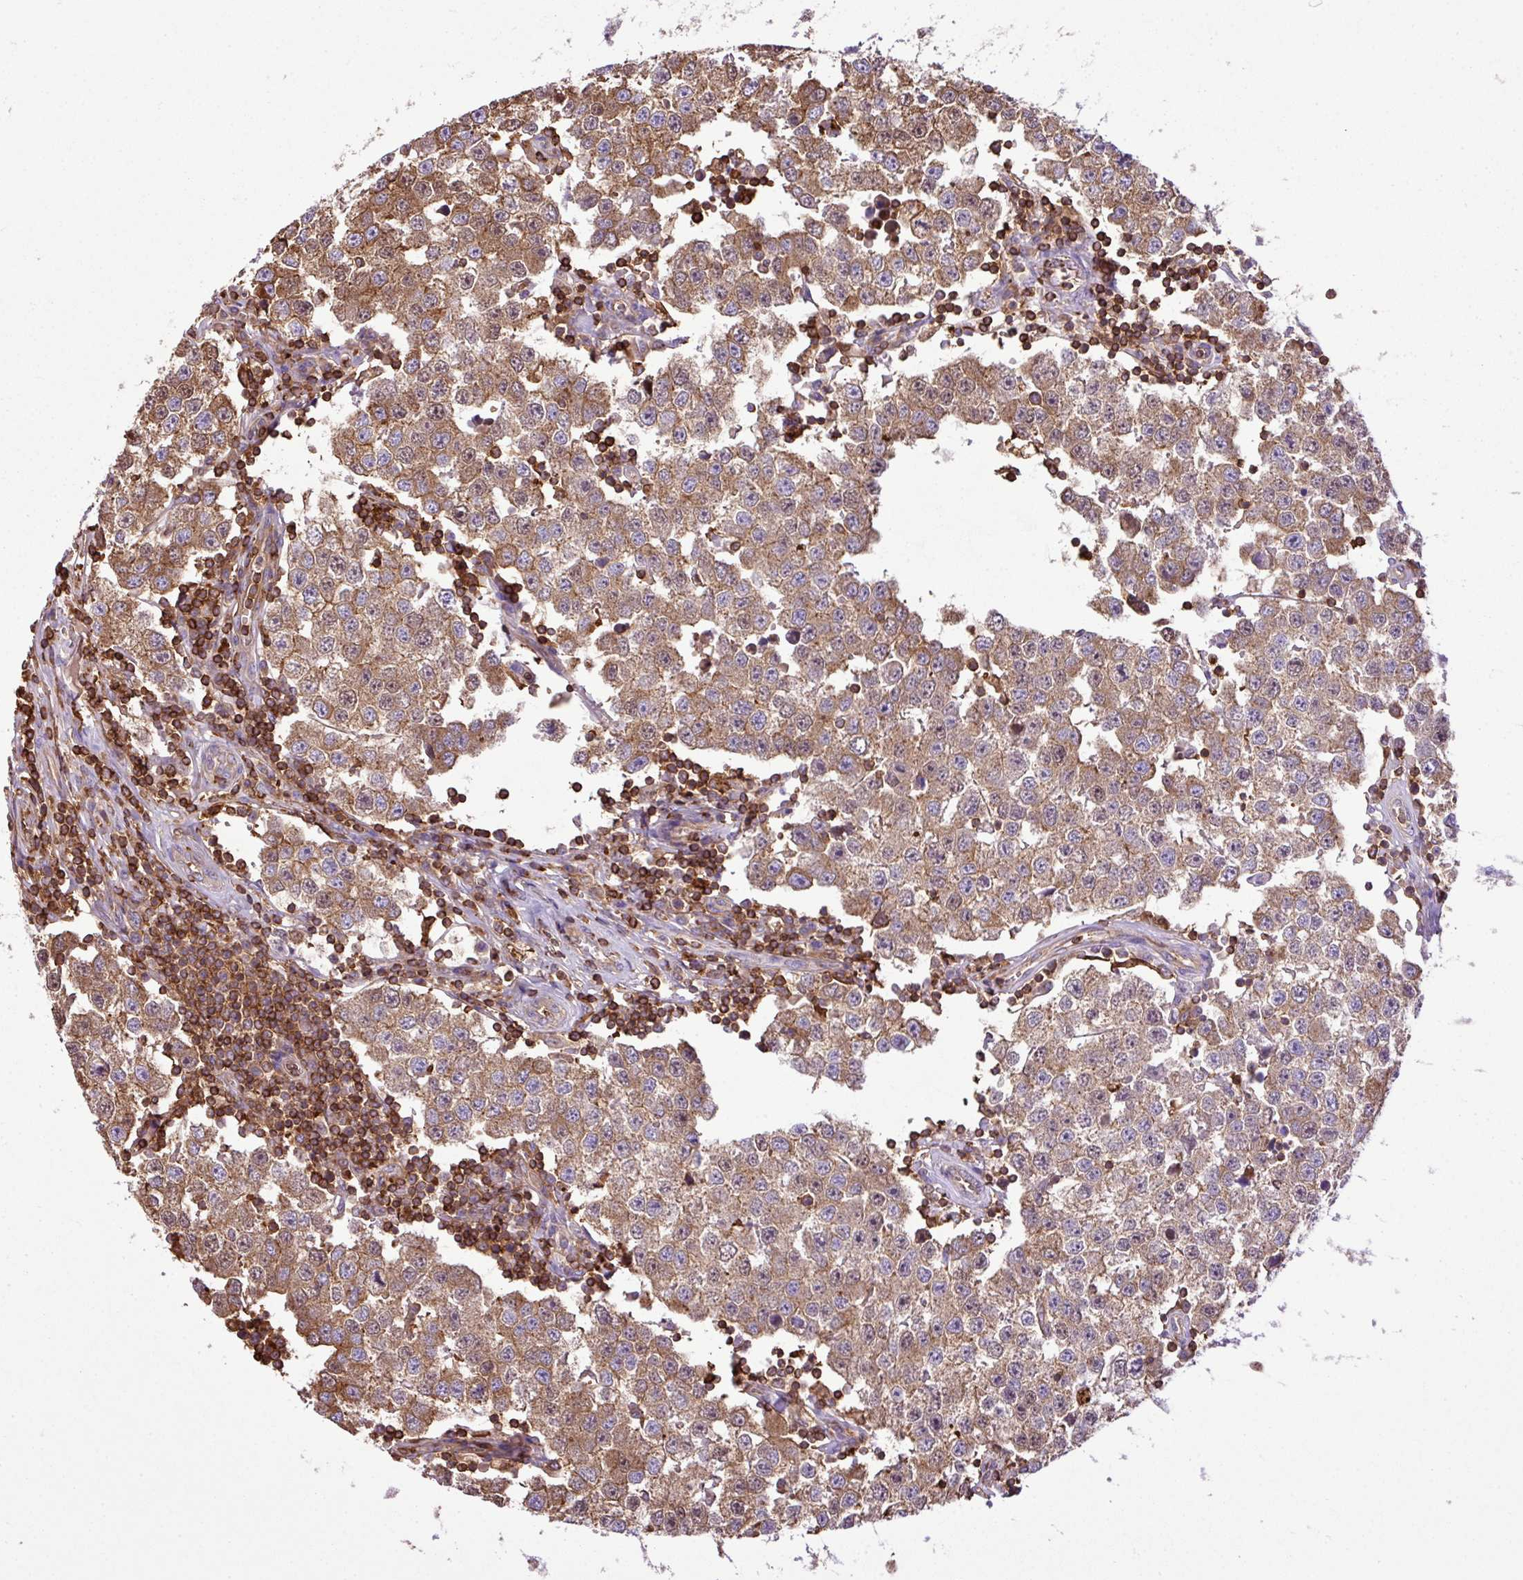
{"staining": {"intensity": "moderate", "quantity": ">75%", "location": "cytoplasmic/membranous"}, "tissue": "testis cancer", "cell_type": "Tumor cells", "image_type": "cancer", "snomed": [{"axis": "morphology", "description": "Seminoma, NOS"}, {"axis": "topography", "description": "Testis"}], "caption": "Immunohistochemistry (DAB (3,3'-diaminobenzidine)) staining of human testis cancer reveals moderate cytoplasmic/membranous protein expression in about >75% of tumor cells.", "gene": "PGAP6", "patient": {"sex": "male", "age": 34}}